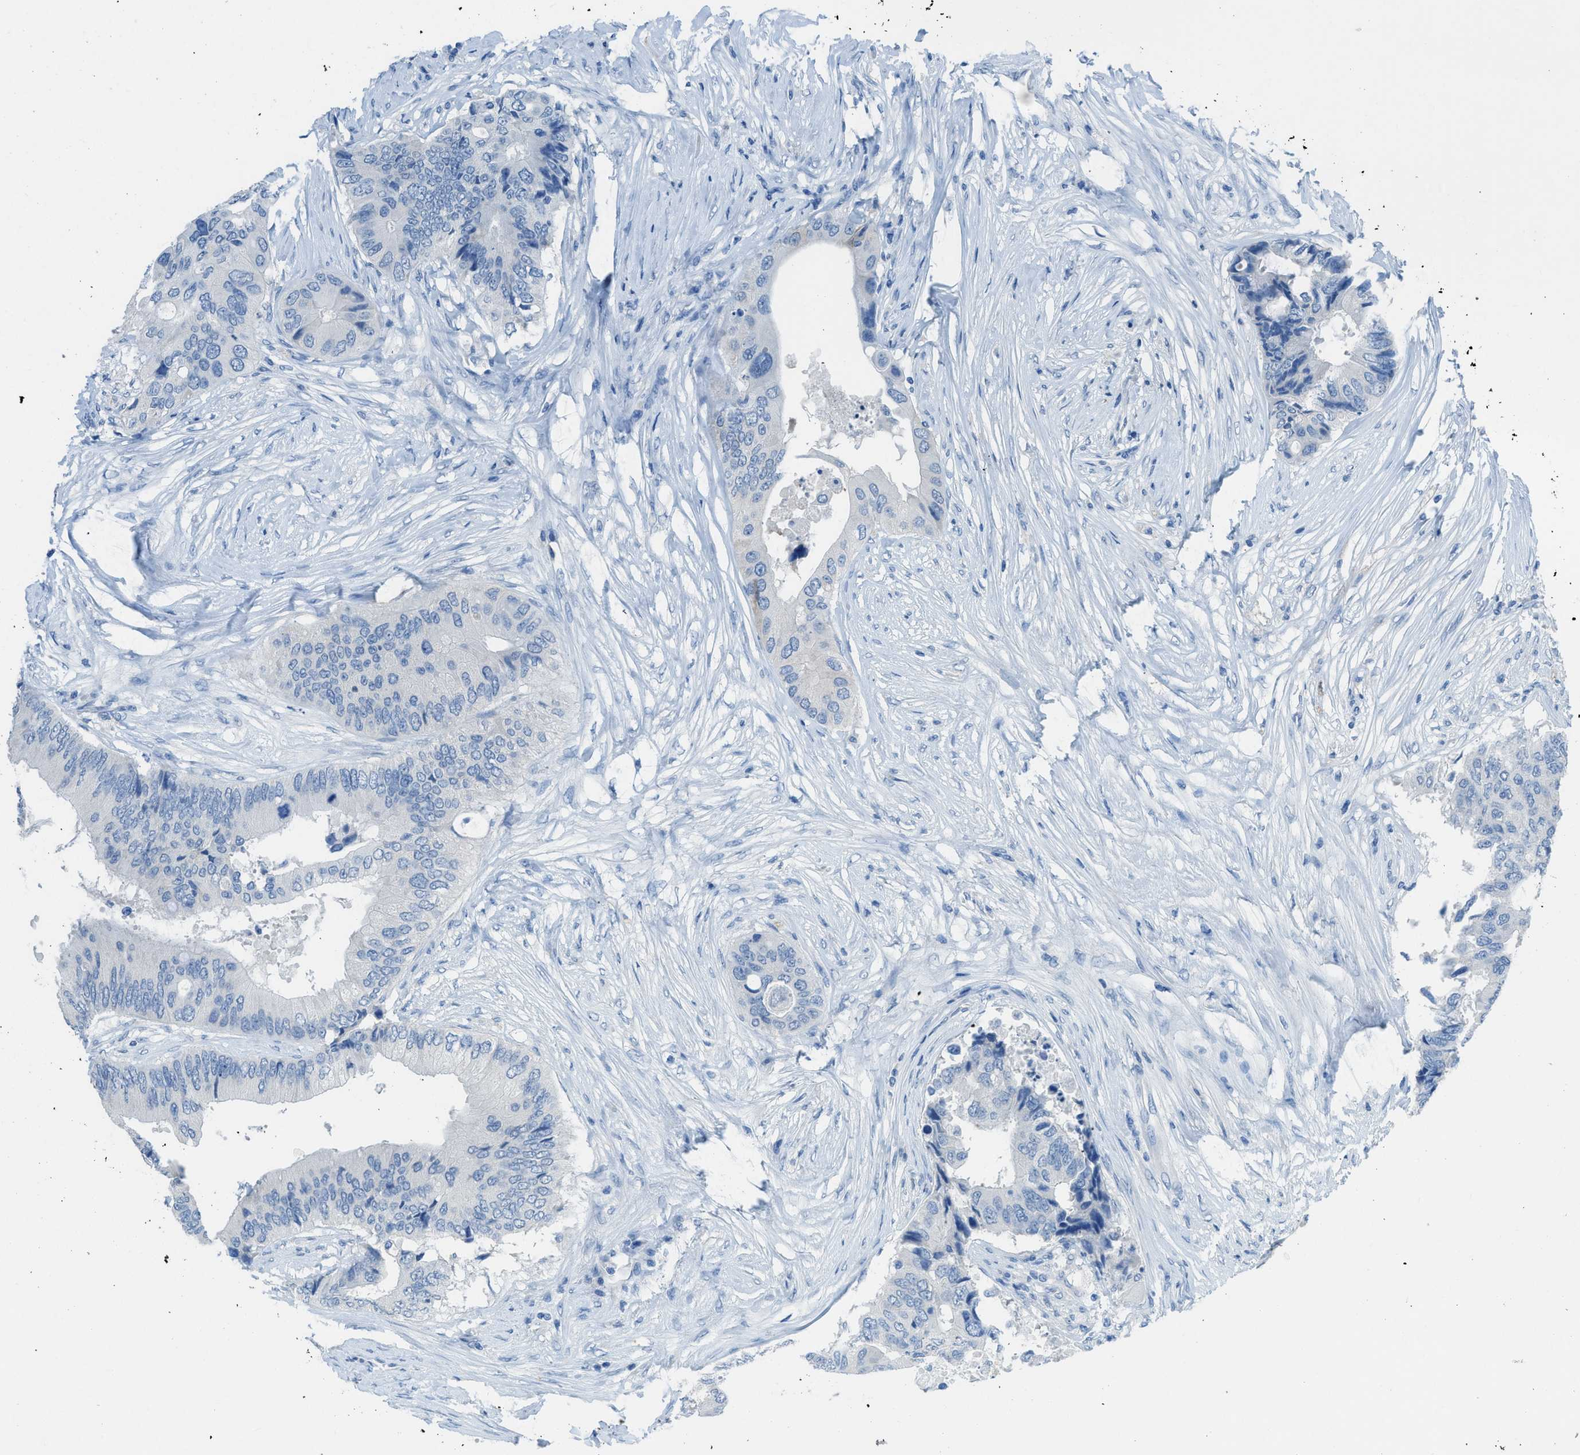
{"staining": {"intensity": "negative", "quantity": "none", "location": "none"}, "tissue": "colorectal cancer", "cell_type": "Tumor cells", "image_type": "cancer", "snomed": [{"axis": "morphology", "description": "Adenocarcinoma, NOS"}, {"axis": "topography", "description": "Colon"}], "caption": "The micrograph demonstrates no staining of tumor cells in colorectal adenocarcinoma.", "gene": "ACAN", "patient": {"sex": "male", "age": 71}}